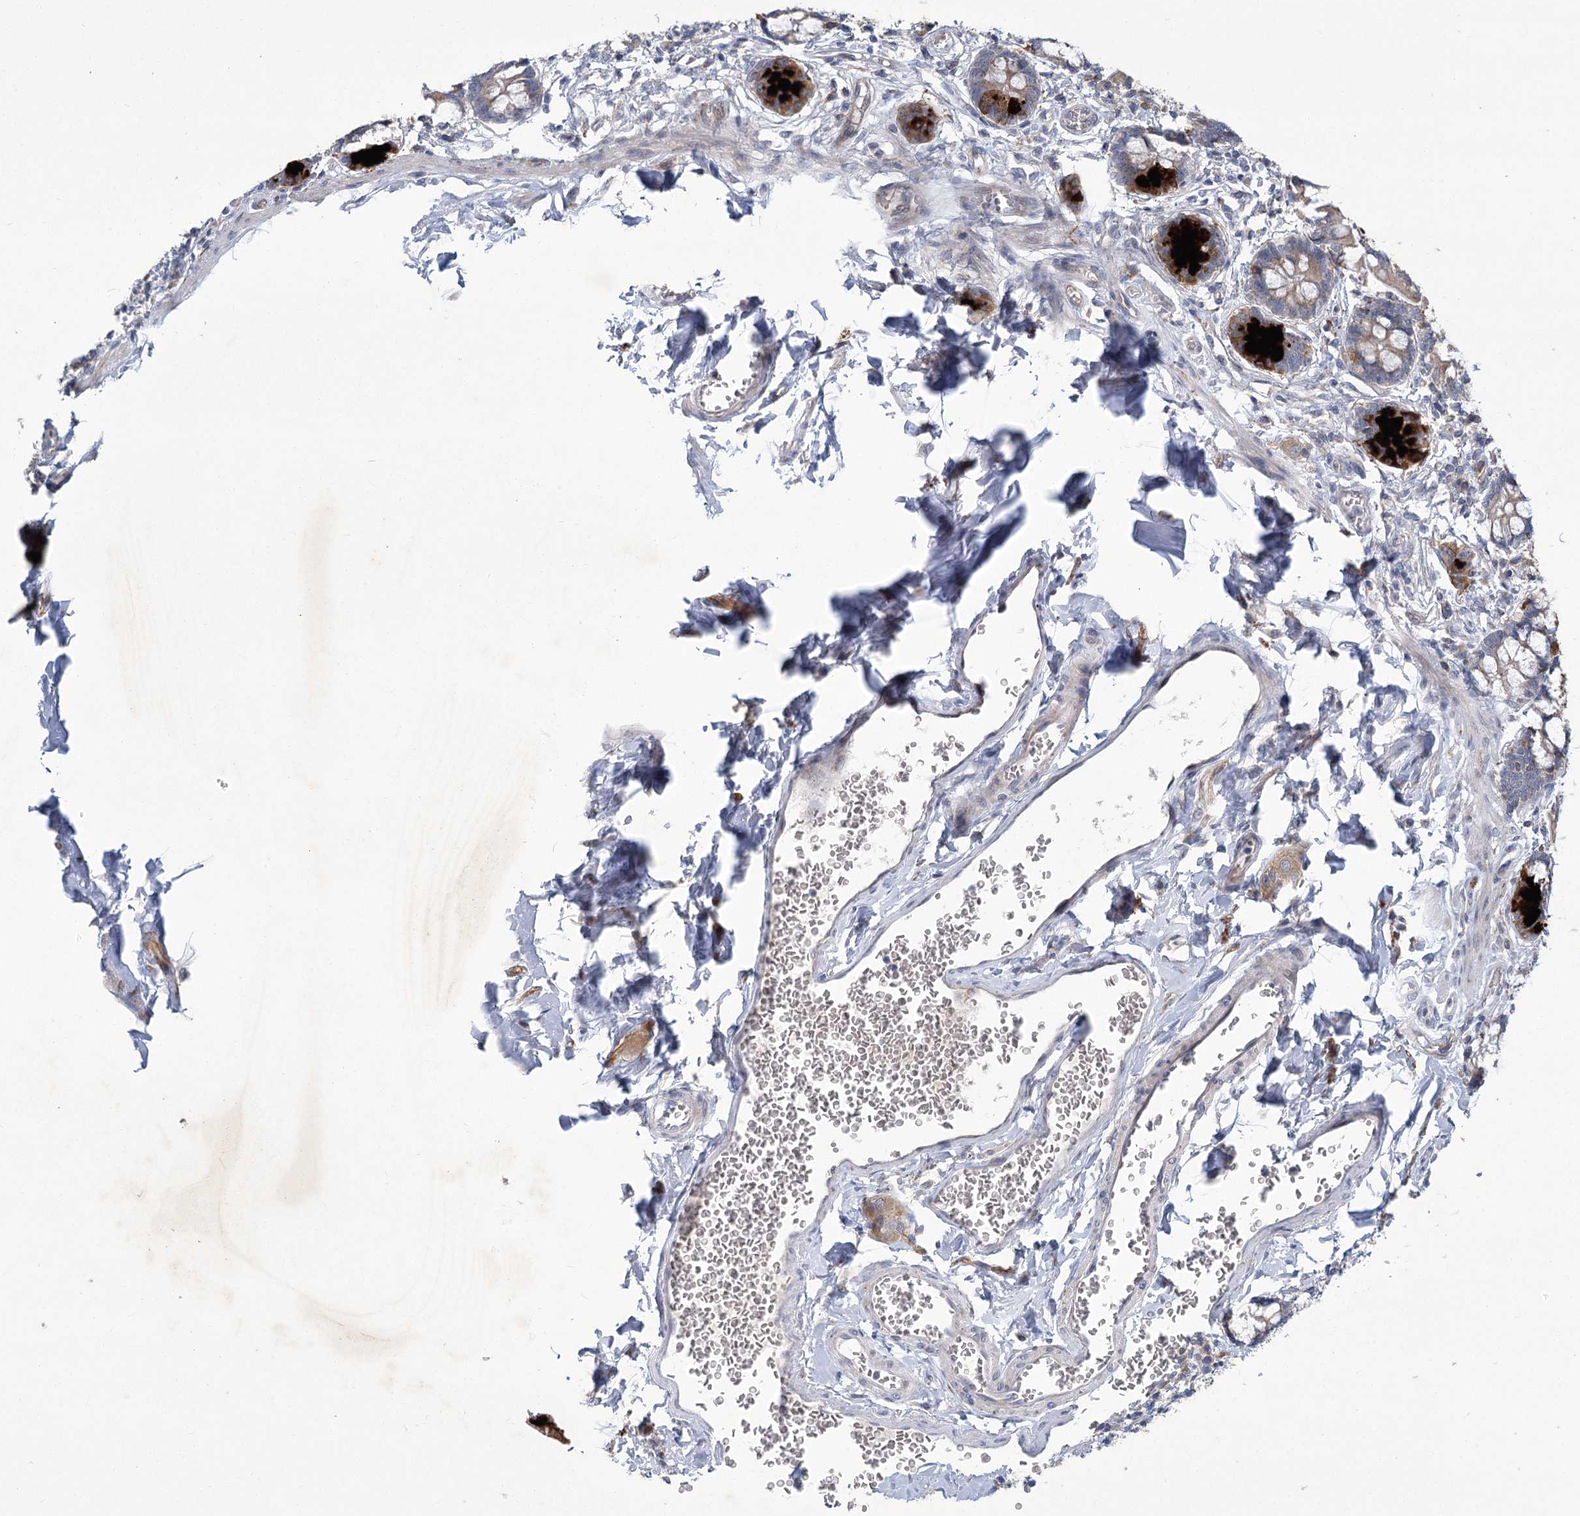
{"staining": {"intensity": "strong", "quantity": "25%-75%", "location": "cytoplasmic/membranous"}, "tissue": "small intestine", "cell_type": "Glandular cells", "image_type": "normal", "snomed": [{"axis": "morphology", "description": "Normal tissue, NOS"}, {"axis": "topography", "description": "Small intestine"}], "caption": "Approximately 25%-75% of glandular cells in unremarkable small intestine show strong cytoplasmic/membranous protein staining as visualized by brown immunohistochemical staining.", "gene": "GCNT4", "patient": {"sex": "male", "age": 52}}